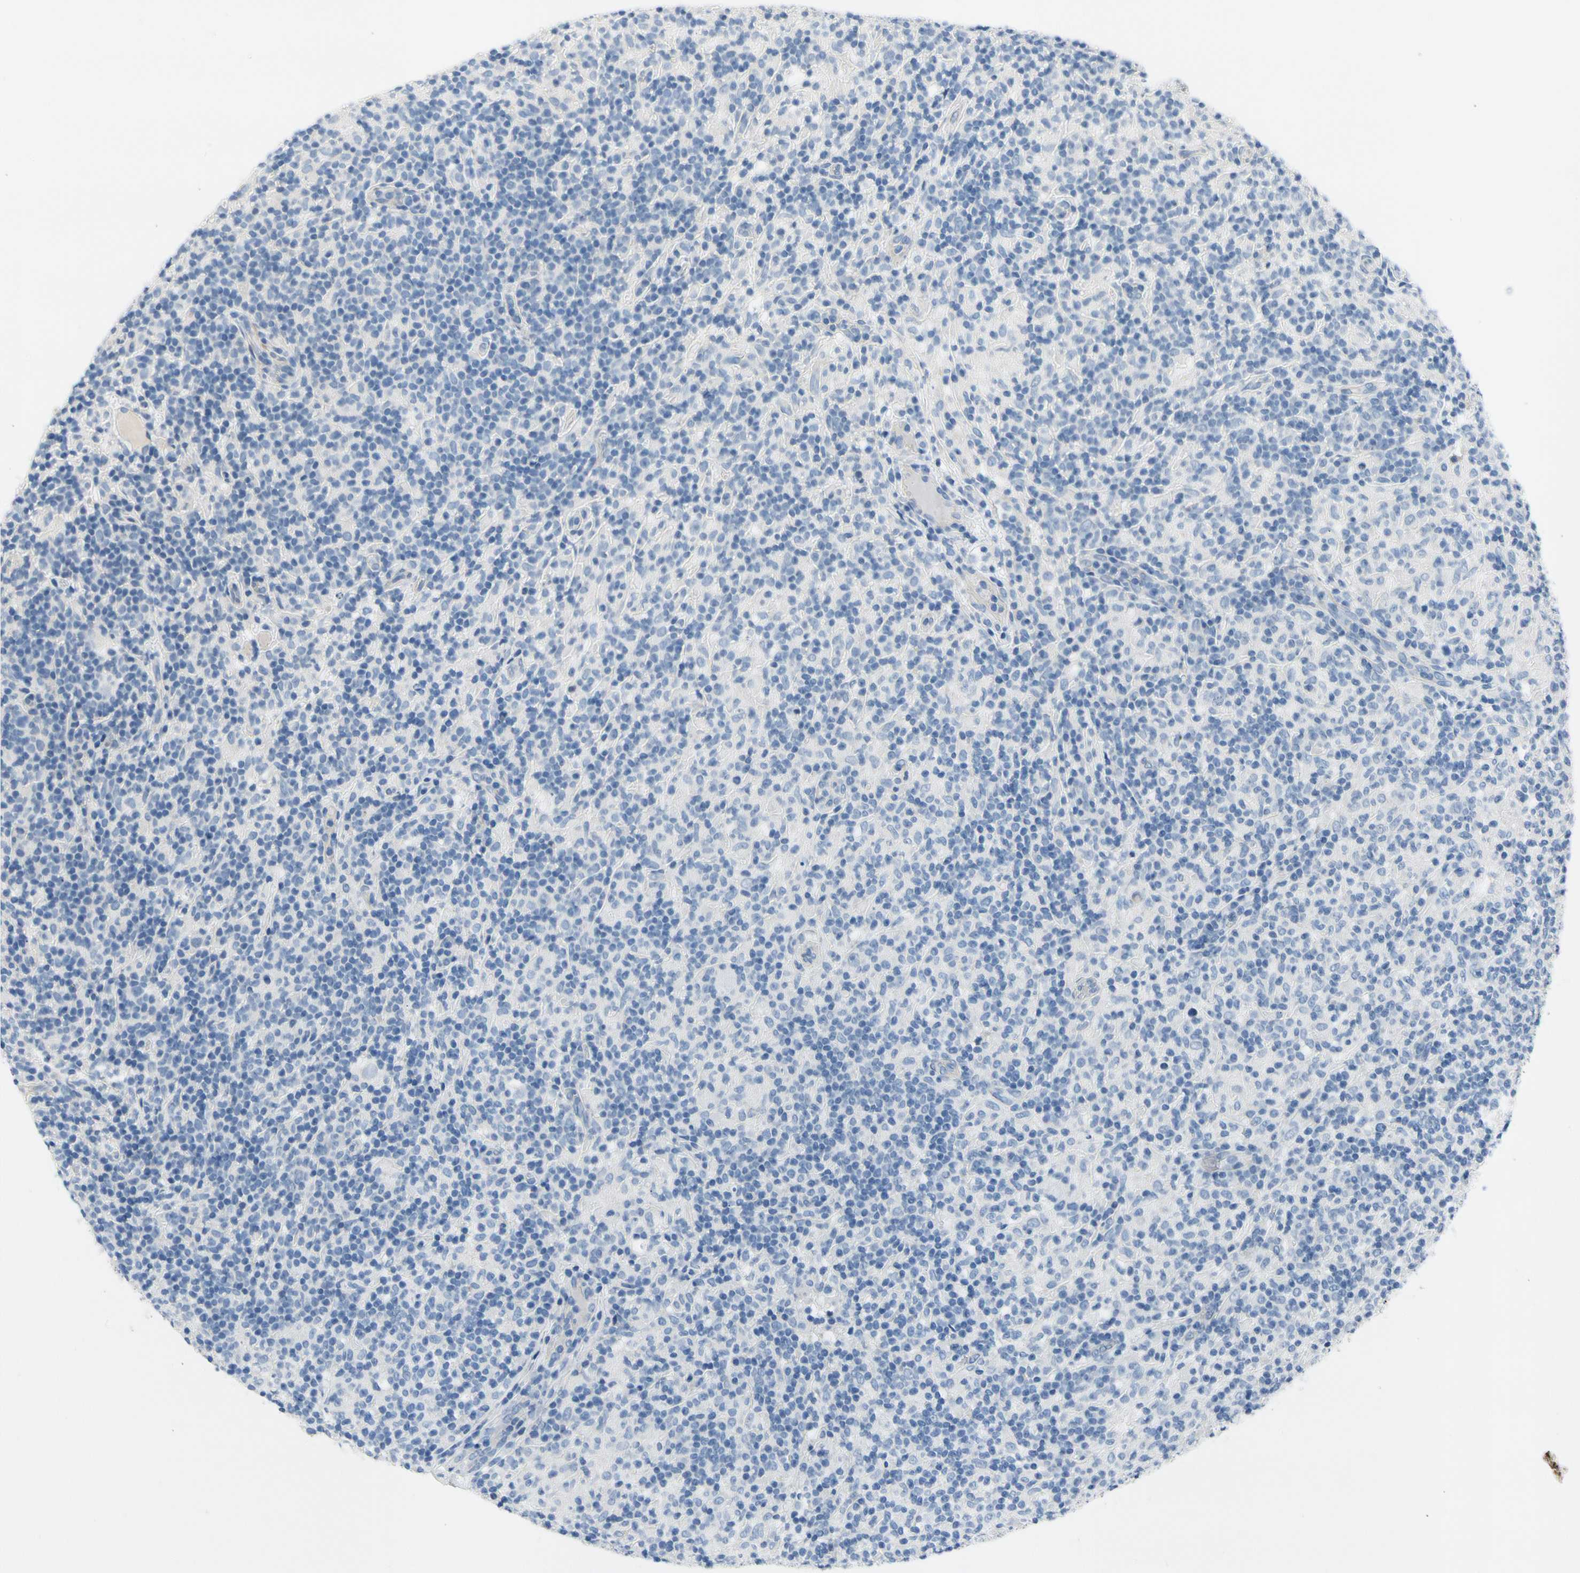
{"staining": {"intensity": "negative", "quantity": "none", "location": "none"}, "tissue": "lymphoma", "cell_type": "Tumor cells", "image_type": "cancer", "snomed": [{"axis": "morphology", "description": "Hodgkin's disease, NOS"}, {"axis": "topography", "description": "Lymph node"}], "caption": "High magnification brightfield microscopy of Hodgkin's disease stained with DAB (brown) and counterstained with hematoxylin (blue): tumor cells show no significant positivity.", "gene": "CA14", "patient": {"sex": "male", "age": 70}}